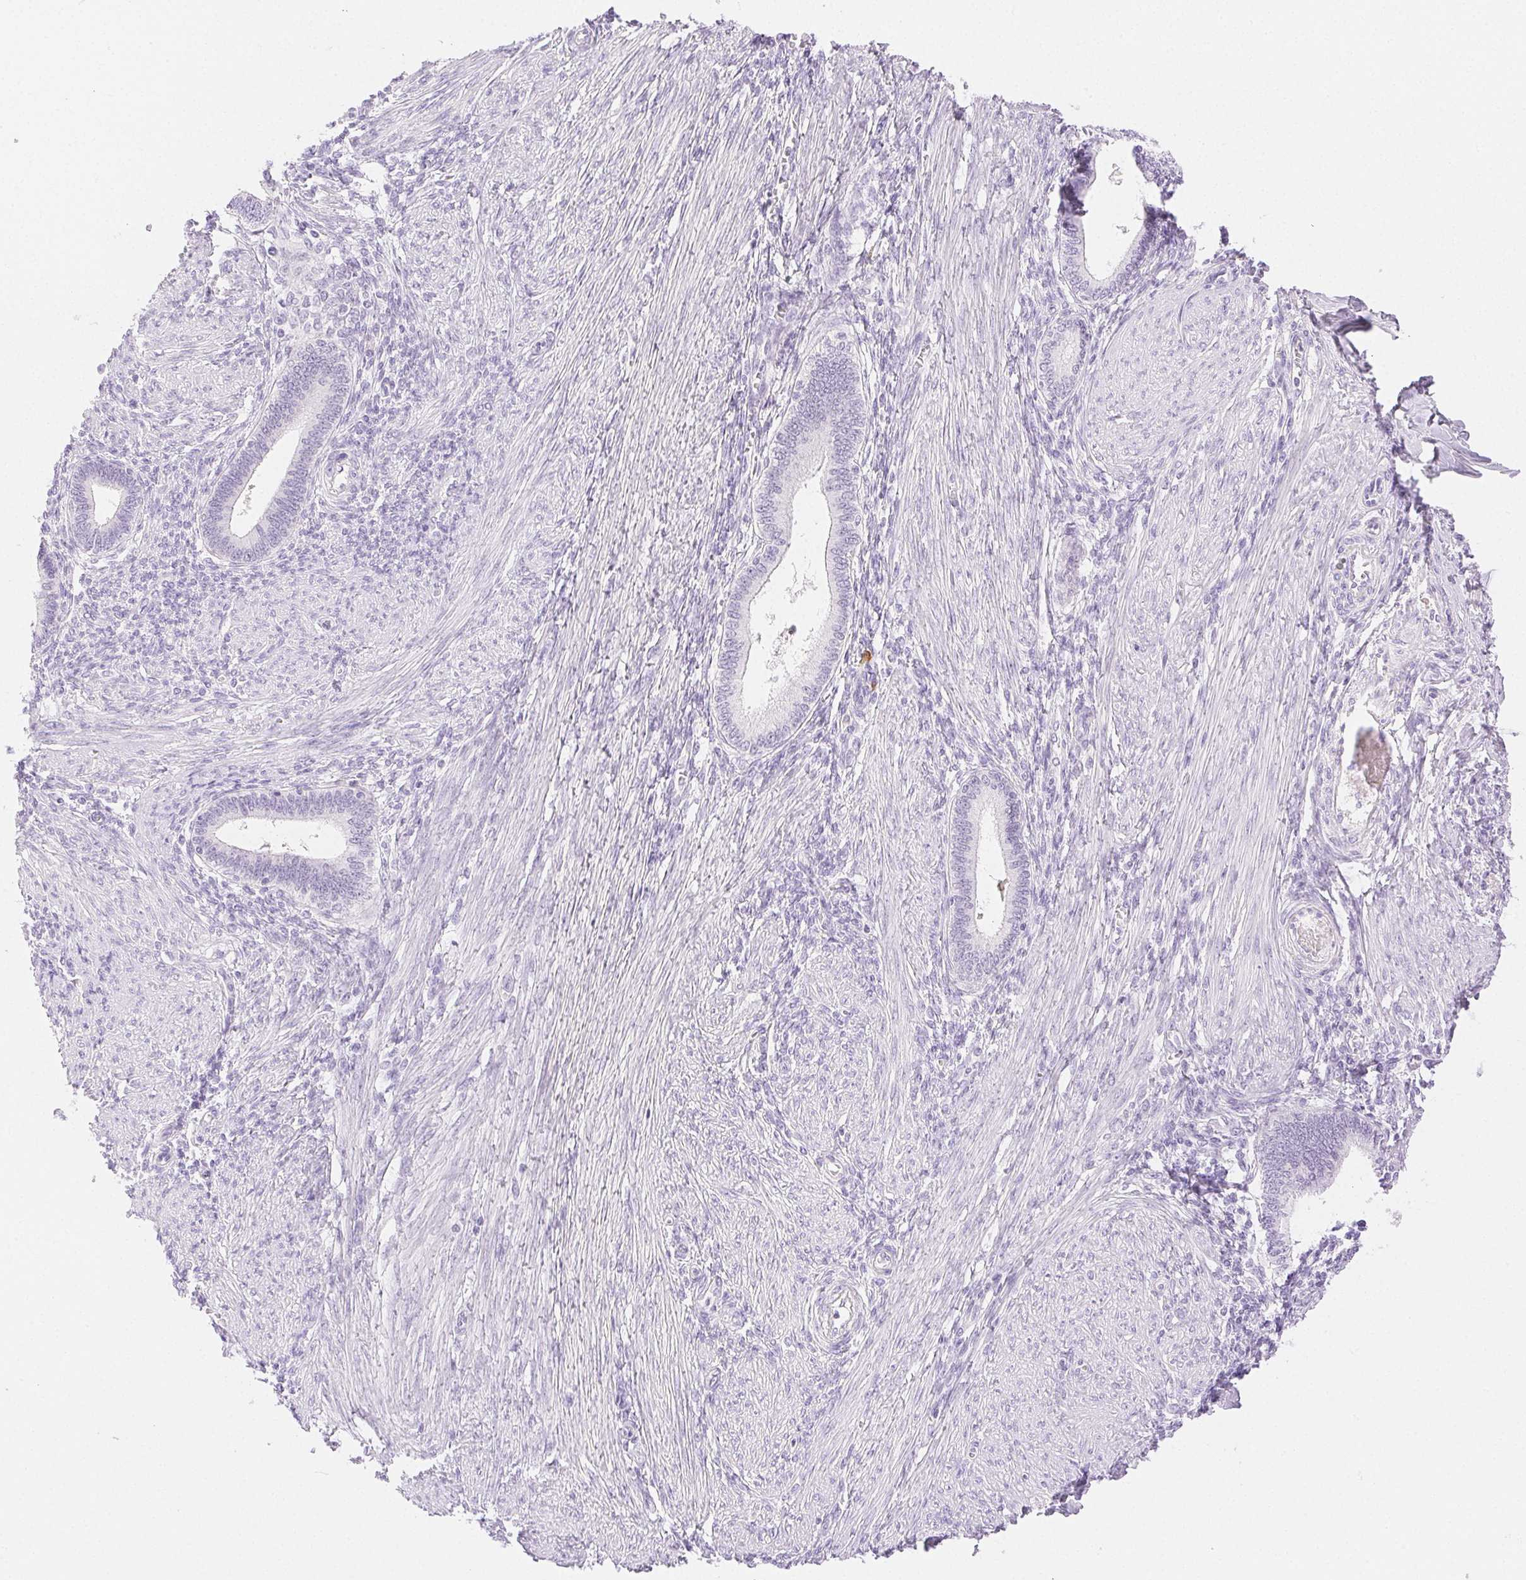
{"staining": {"intensity": "negative", "quantity": "none", "location": "none"}, "tissue": "endometrium", "cell_type": "Cells in endometrial stroma", "image_type": "normal", "snomed": [{"axis": "morphology", "description": "Normal tissue, NOS"}, {"axis": "topography", "description": "Endometrium"}], "caption": "Immunohistochemistry micrograph of unremarkable endometrium stained for a protein (brown), which exhibits no positivity in cells in endometrial stroma. (DAB immunohistochemistry, high magnification).", "gene": "SPACA4", "patient": {"sex": "female", "age": 42}}